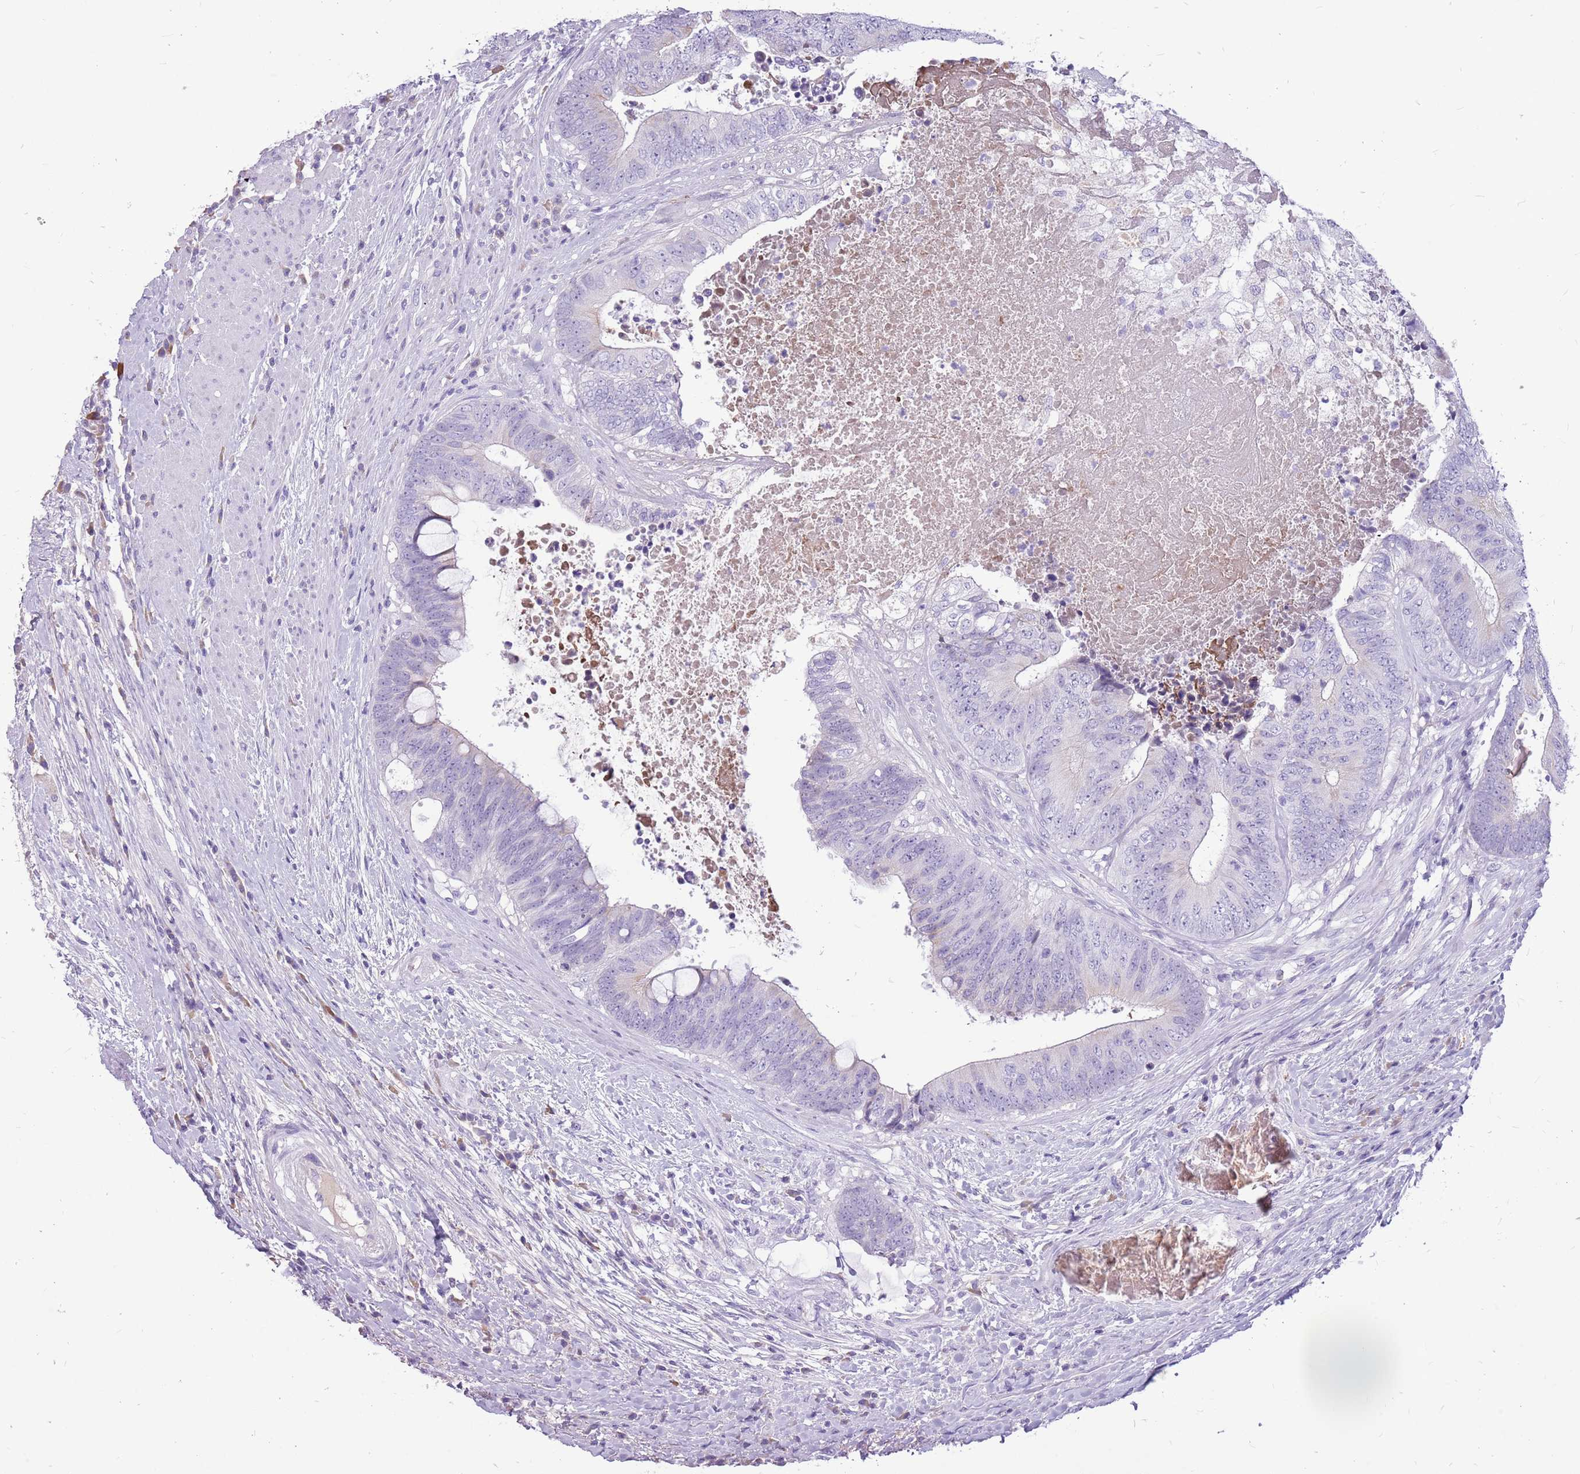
{"staining": {"intensity": "negative", "quantity": "none", "location": "none"}, "tissue": "colorectal cancer", "cell_type": "Tumor cells", "image_type": "cancer", "snomed": [{"axis": "morphology", "description": "Adenocarcinoma, NOS"}, {"axis": "topography", "description": "Rectum"}], "caption": "IHC of human adenocarcinoma (colorectal) reveals no positivity in tumor cells.", "gene": "ZNF425", "patient": {"sex": "male", "age": 72}}